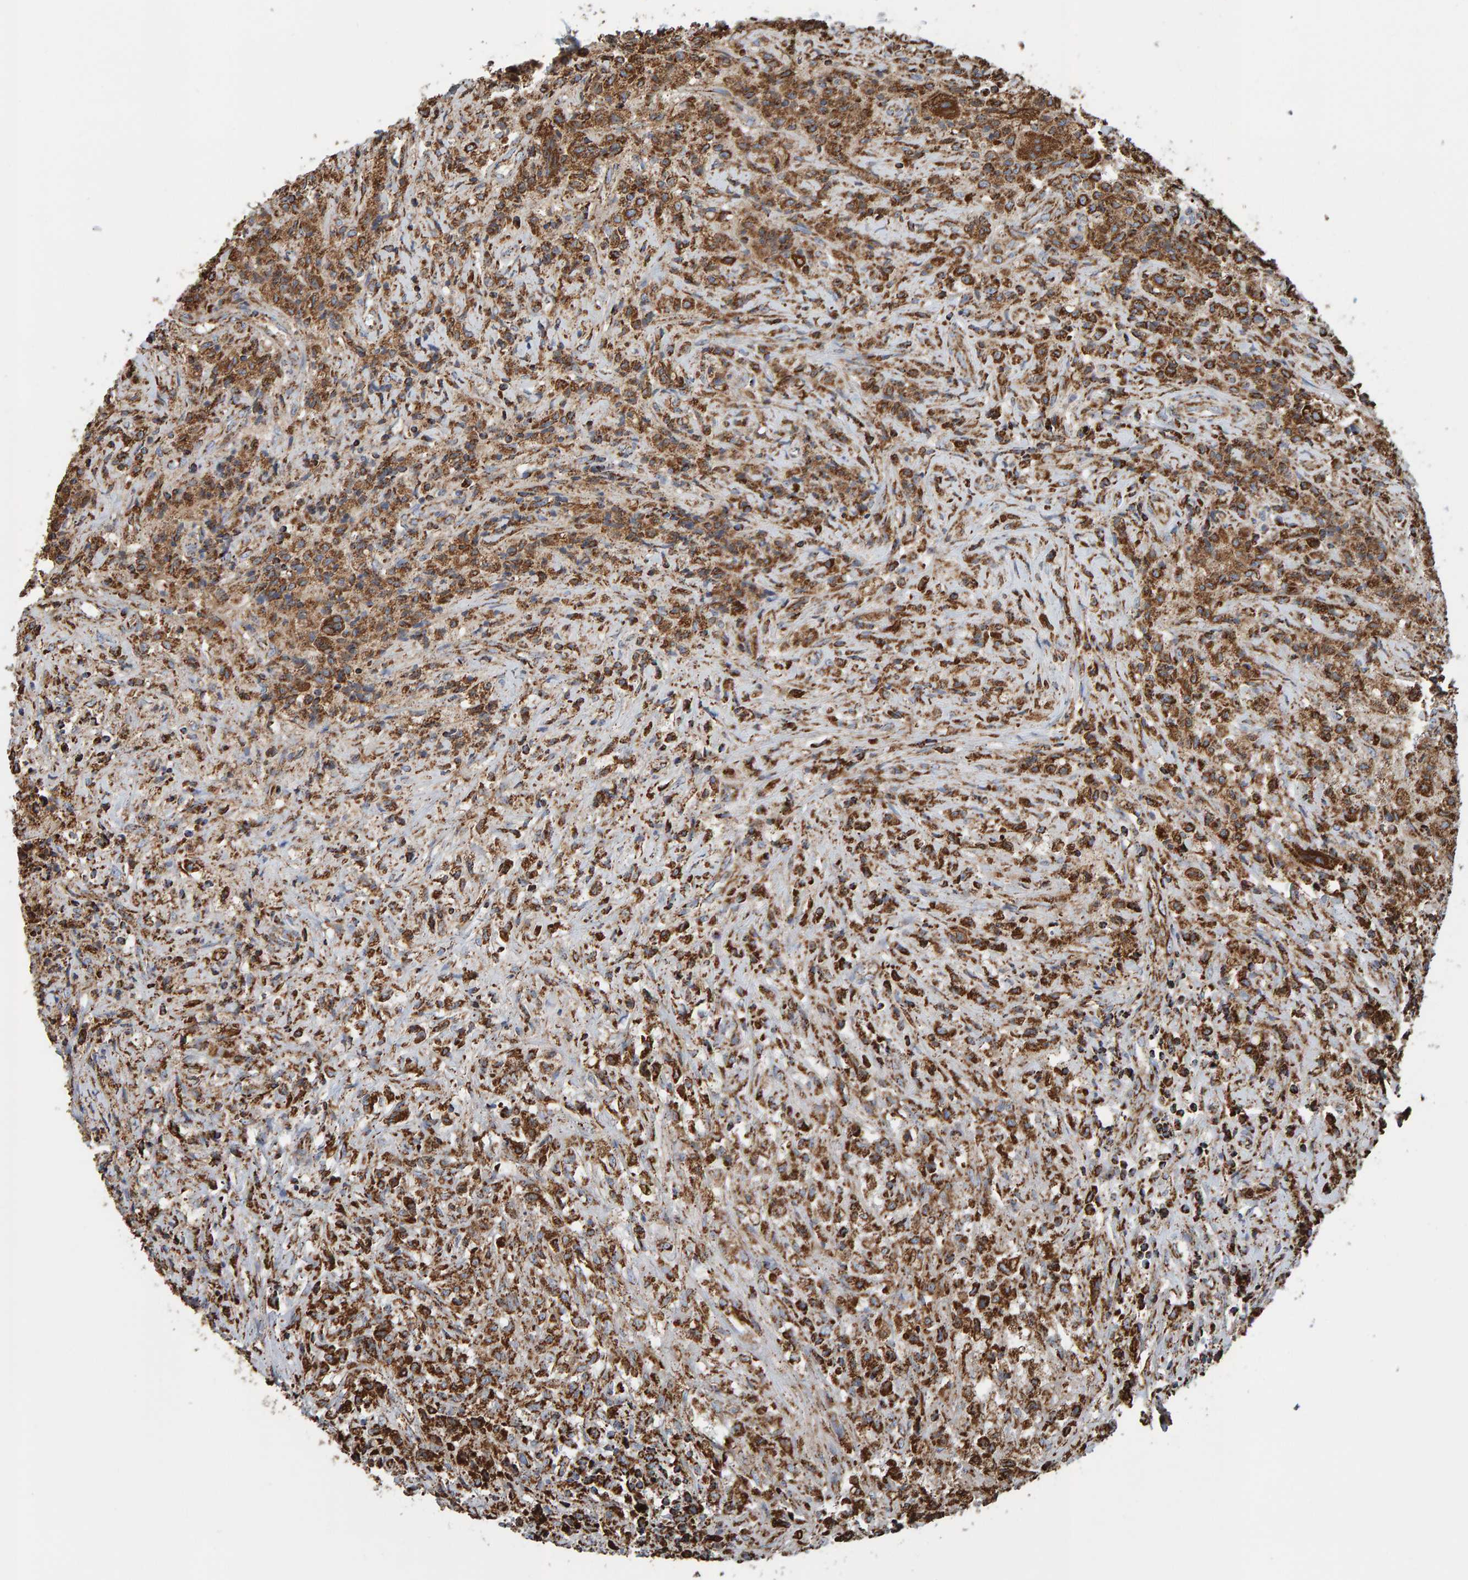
{"staining": {"intensity": "moderate", "quantity": ">75%", "location": "cytoplasmic/membranous"}, "tissue": "testis cancer", "cell_type": "Tumor cells", "image_type": "cancer", "snomed": [{"axis": "morphology", "description": "Carcinoma, Embryonal, NOS"}, {"axis": "topography", "description": "Testis"}], "caption": "Immunohistochemical staining of testis cancer demonstrates moderate cytoplasmic/membranous protein expression in approximately >75% of tumor cells.", "gene": "MRPL45", "patient": {"sex": "male", "age": 2}}